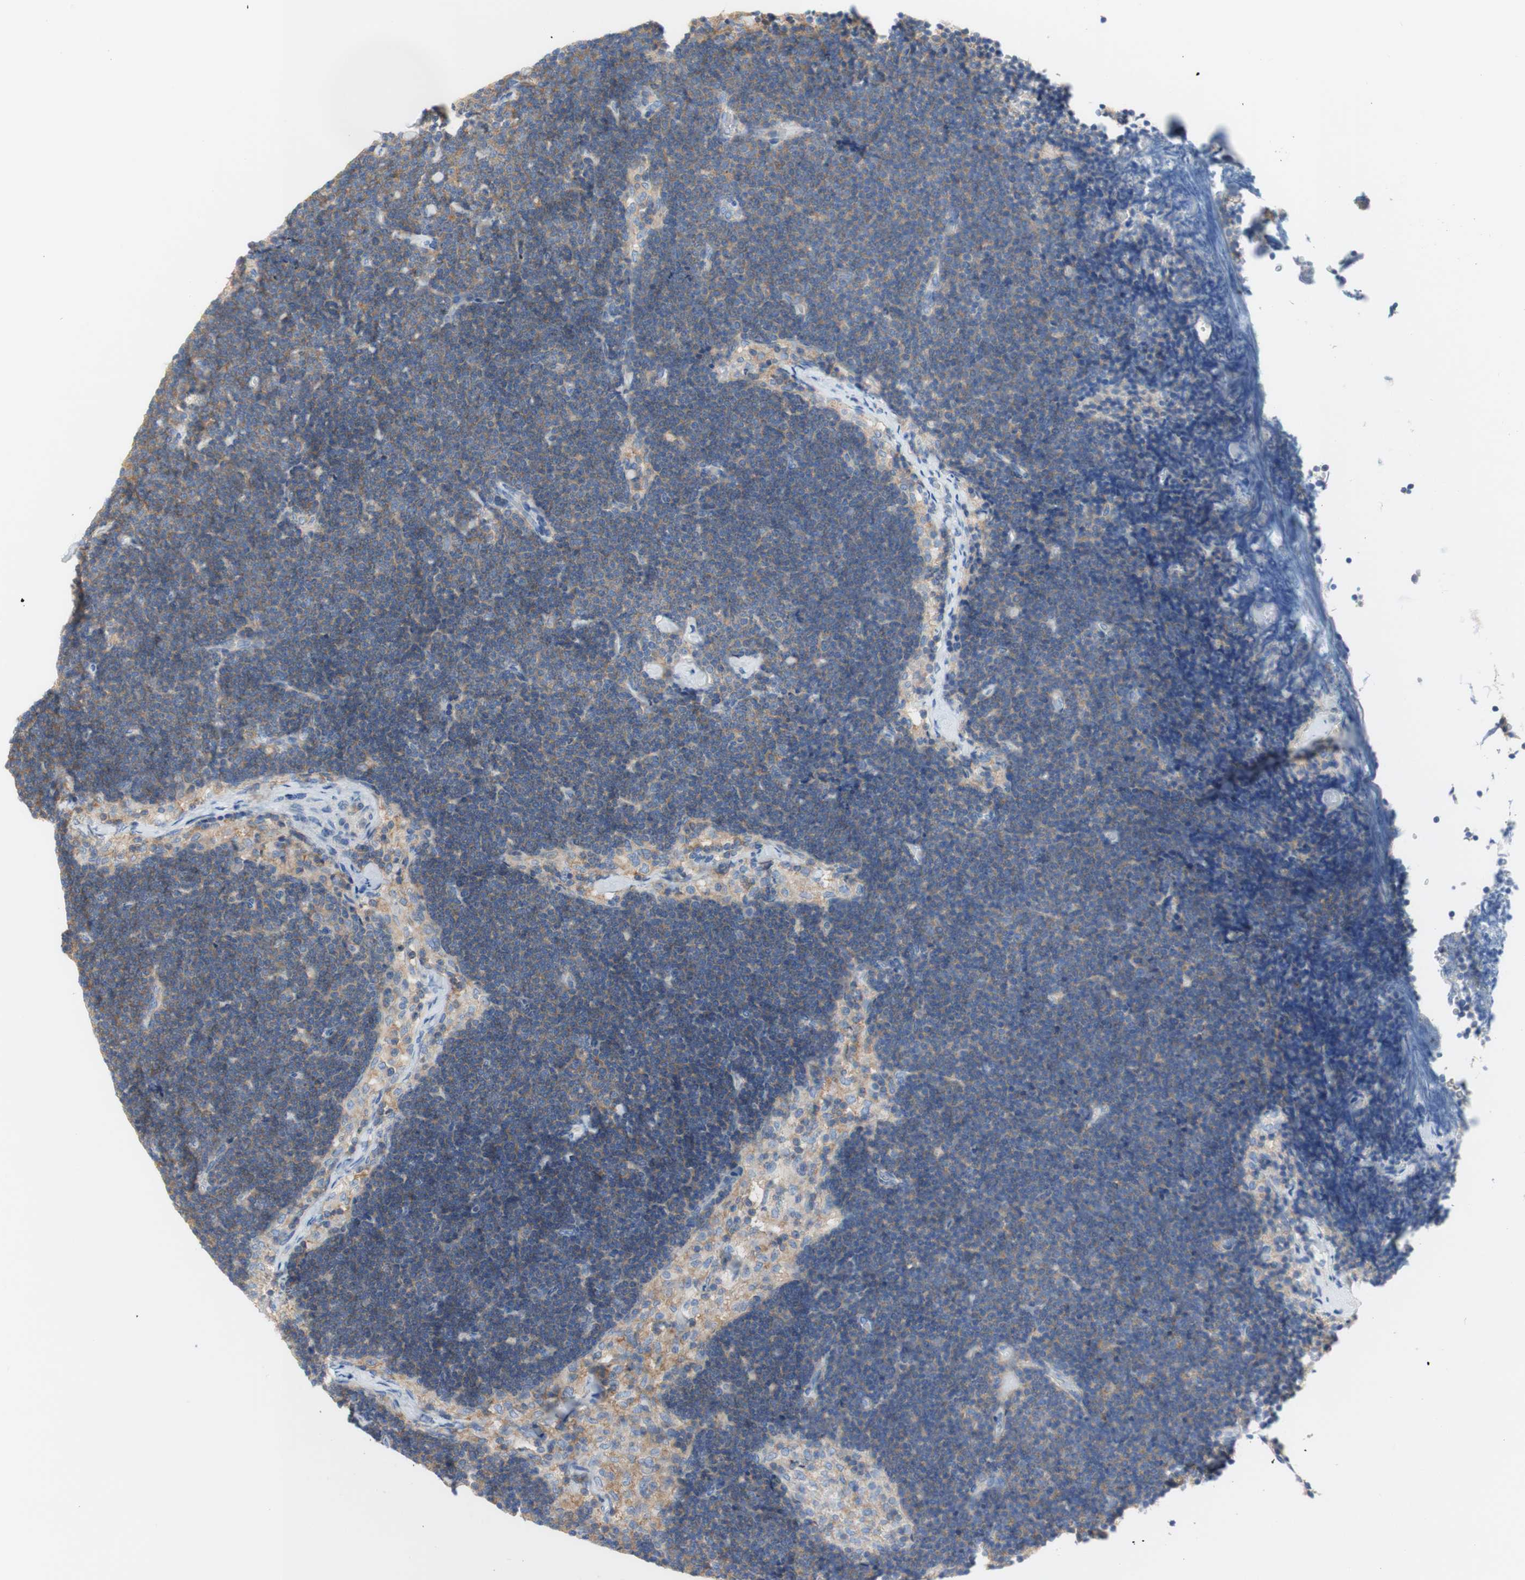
{"staining": {"intensity": "moderate", "quantity": ">75%", "location": "cytoplasmic/membranous"}, "tissue": "lymph node", "cell_type": "Germinal center cells", "image_type": "normal", "snomed": [{"axis": "morphology", "description": "Normal tissue, NOS"}, {"axis": "topography", "description": "Lymph node"}], "caption": "A high-resolution histopathology image shows immunohistochemistry staining of unremarkable lymph node, which demonstrates moderate cytoplasmic/membranous expression in approximately >75% of germinal center cells.", "gene": "ATP2B1", "patient": {"sex": "male", "age": 63}}